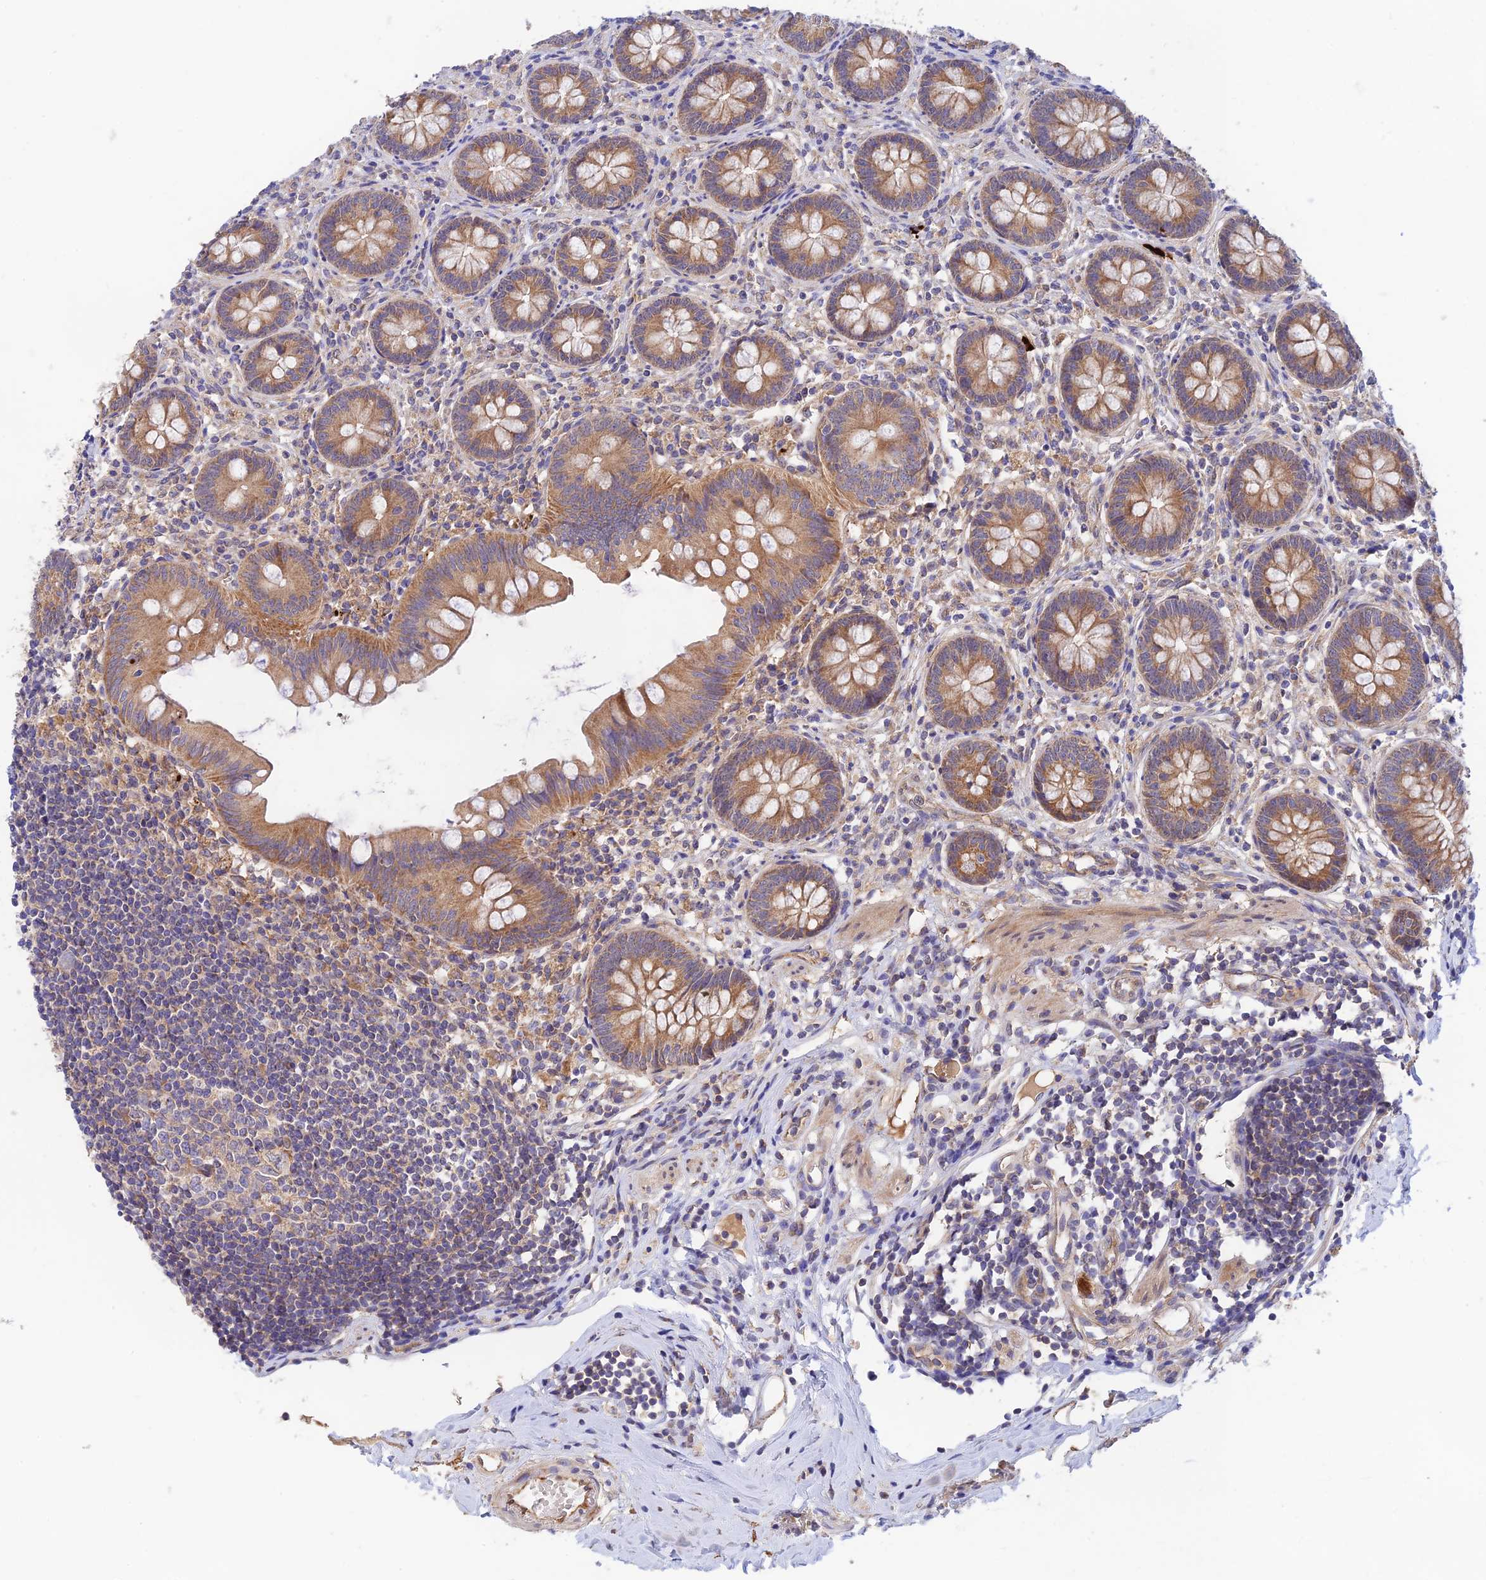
{"staining": {"intensity": "moderate", "quantity": ">75%", "location": "cytoplasmic/membranous"}, "tissue": "appendix", "cell_type": "Glandular cells", "image_type": "normal", "snomed": [{"axis": "morphology", "description": "Normal tissue, NOS"}, {"axis": "topography", "description": "Appendix"}], "caption": "Immunohistochemistry of normal human appendix shows medium levels of moderate cytoplasmic/membranous staining in about >75% of glandular cells.", "gene": "RANBP6", "patient": {"sex": "female", "age": 62}}